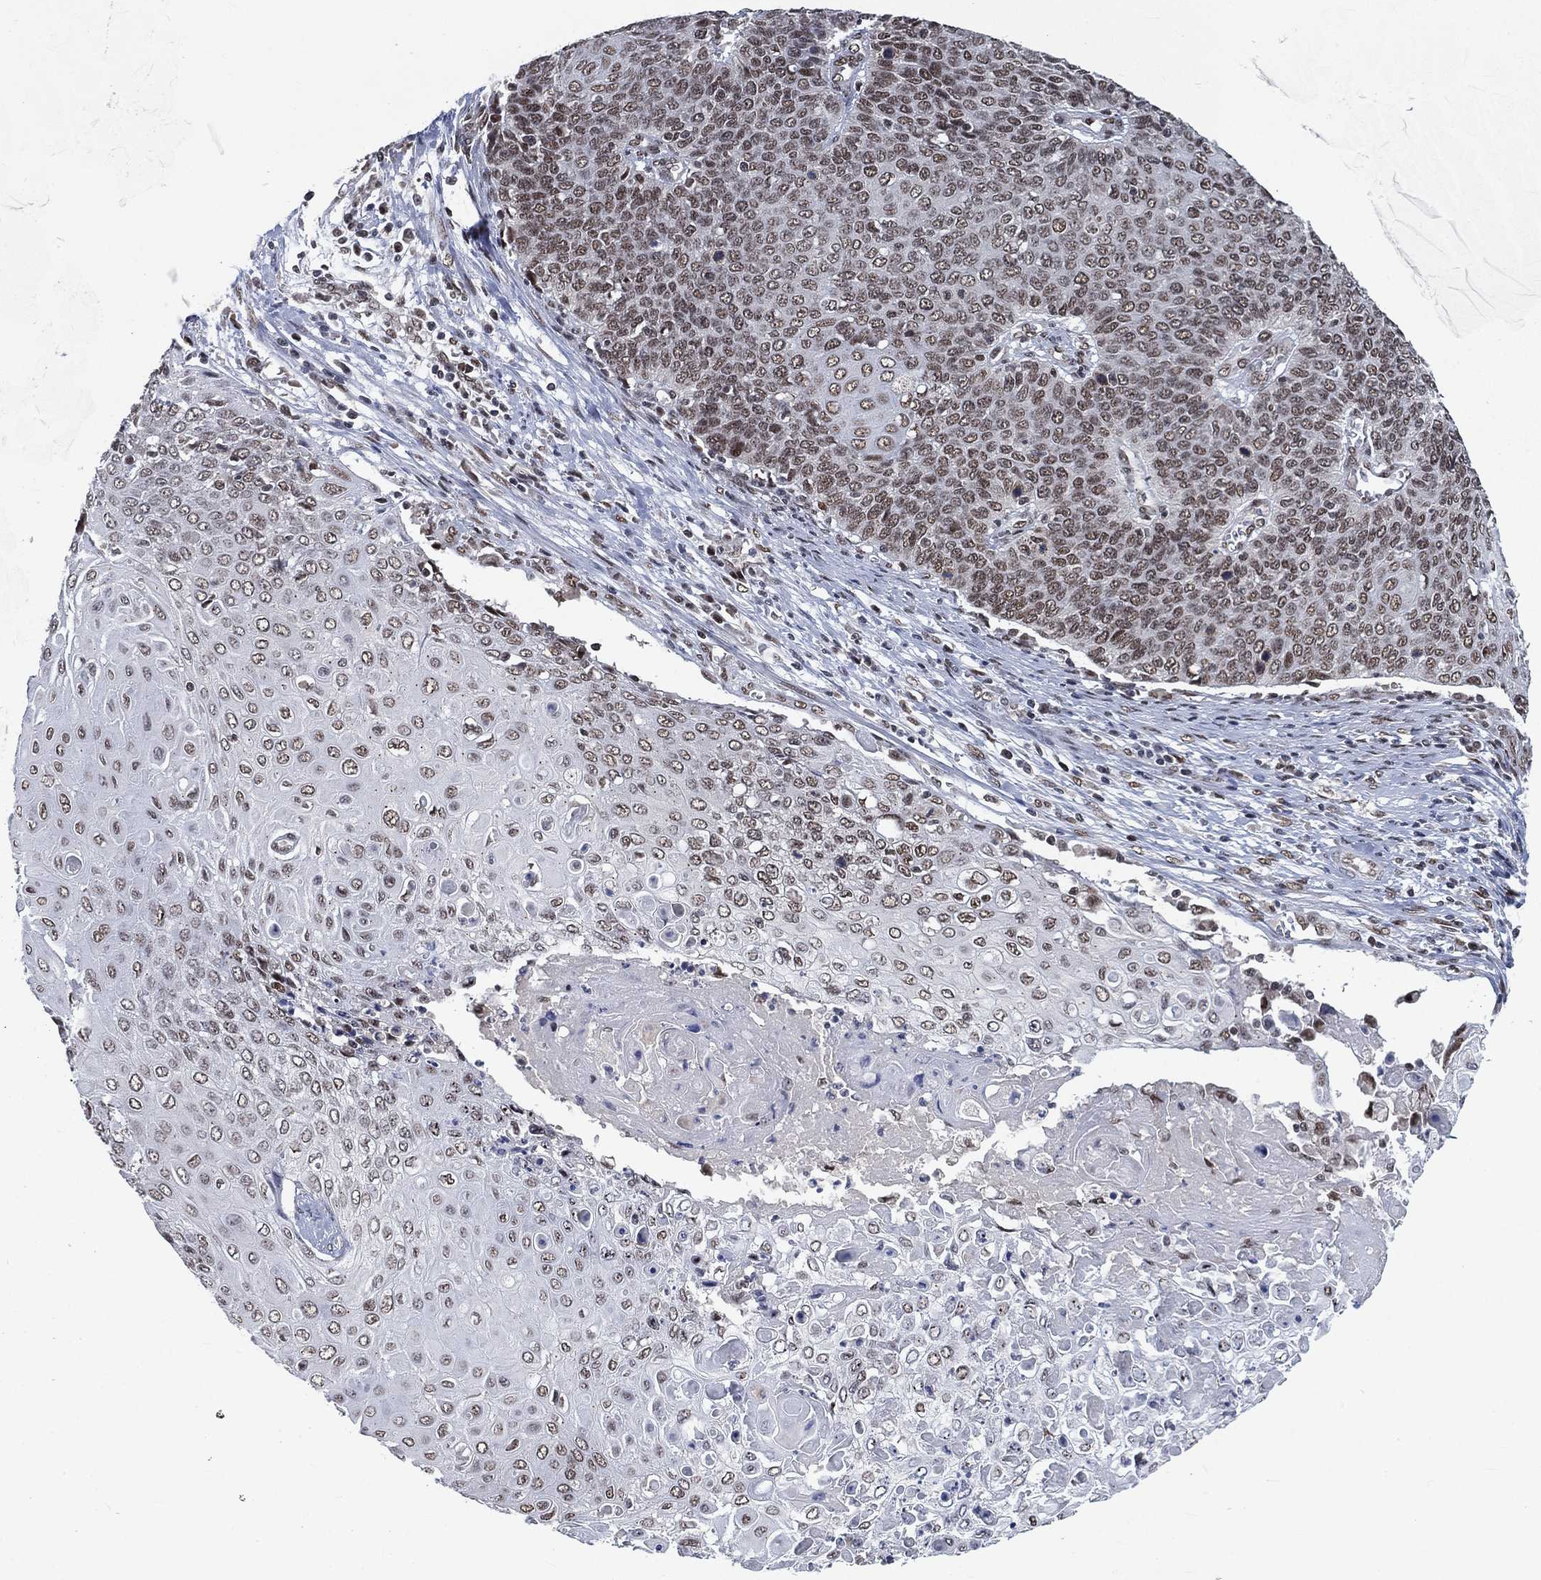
{"staining": {"intensity": "weak", "quantity": ">75%", "location": "nuclear"}, "tissue": "cervical cancer", "cell_type": "Tumor cells", "image_type": "cancer", "snomed": [{"axis": "morphology", "description": "Squamous cell carcinoma, NOS"}, {"axis": "topography", "description": "Cervix"}], "caption": "IHC of human cervical cancer (squamous cell carcinoma) reveals low levels of weak nuclear positivity in approximately >75% of tumor cells. The protein is shown in brown color, while the nuclei are stained blue.", "gene": "YLPM1", "patient": {"sex": "female", "age": 39}}